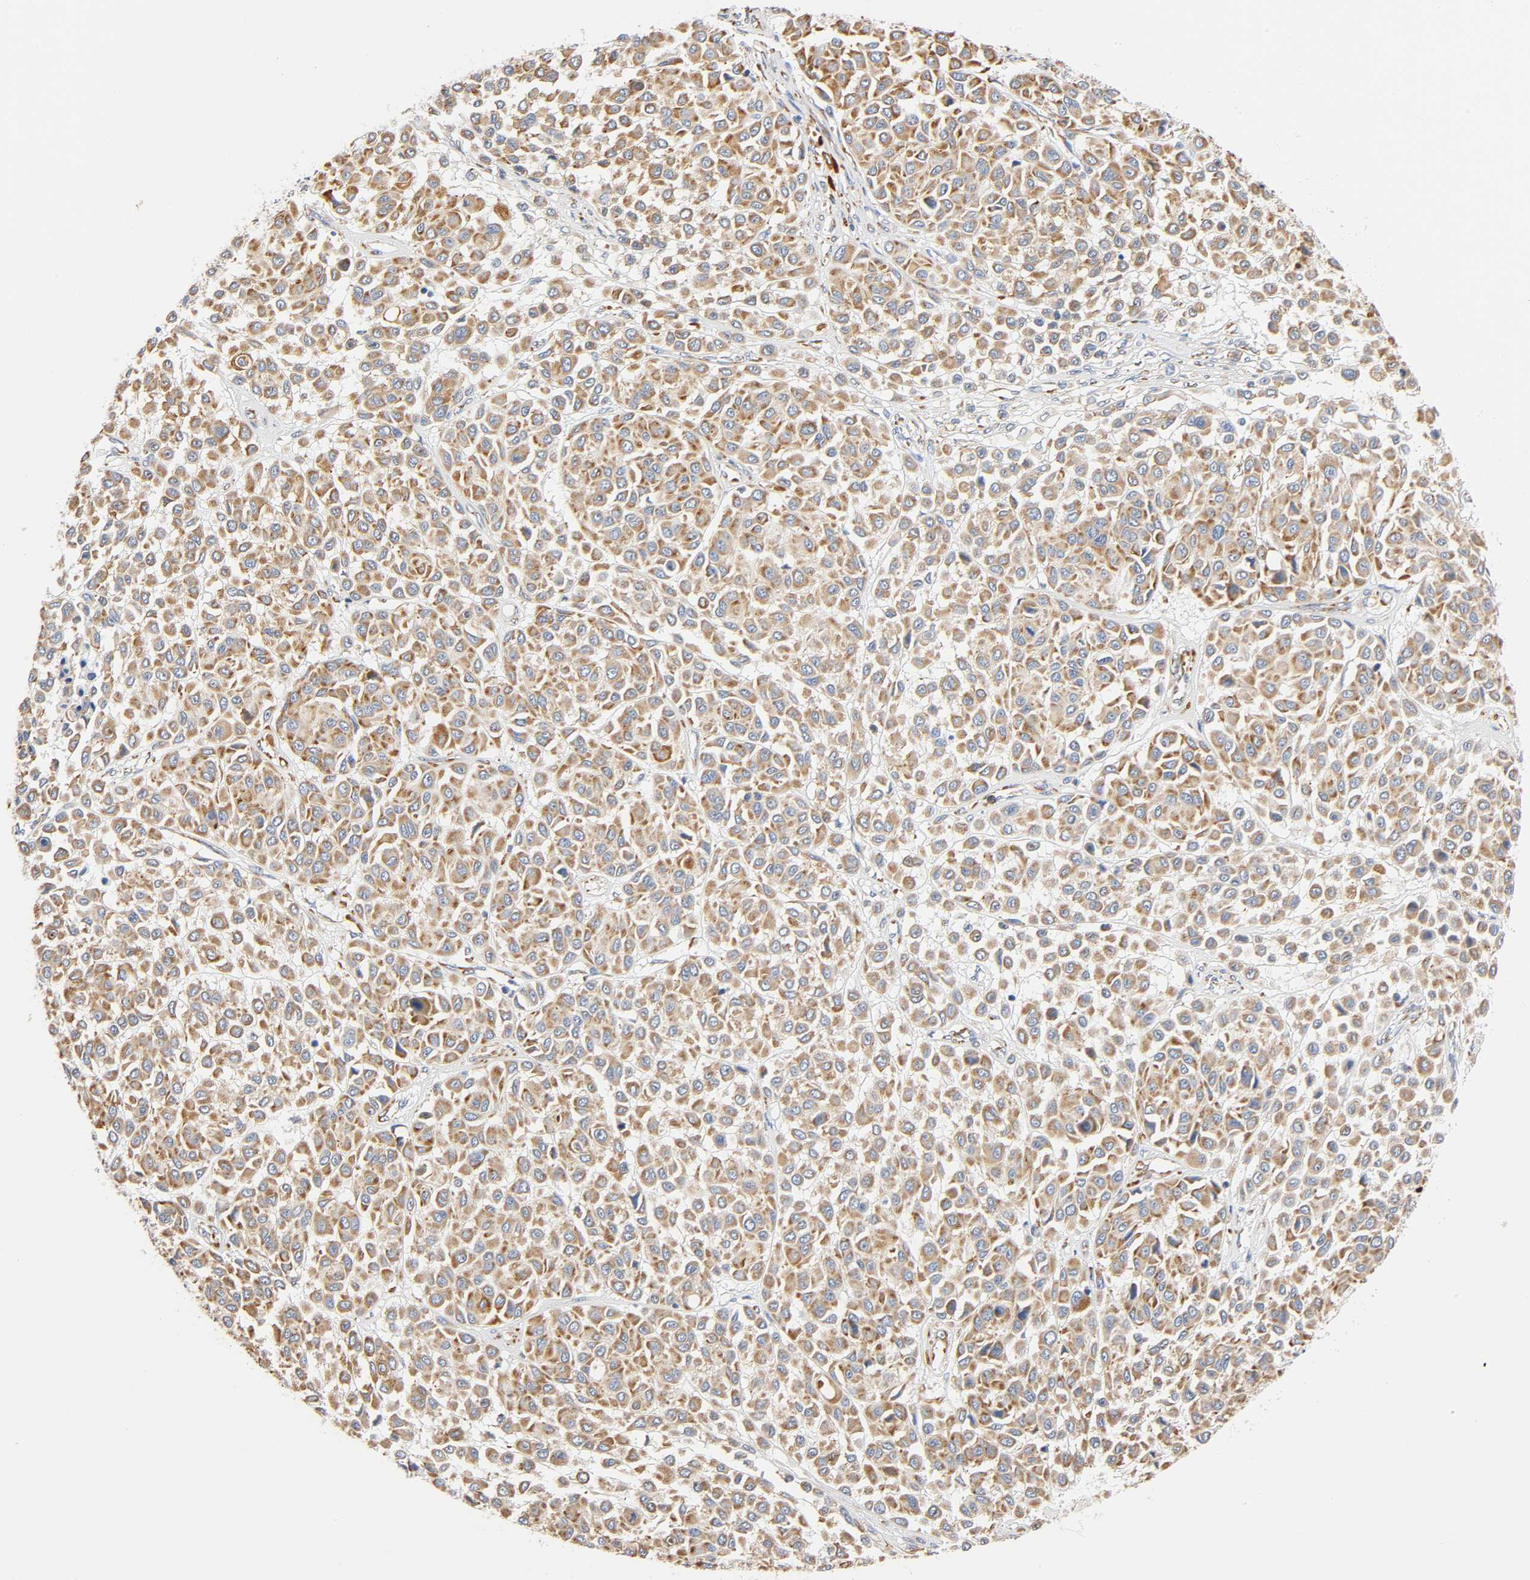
{"staining": {"intensity": "moderate", "quantity": ">75%", "location": "cytoplasmic/membranous"}, "tissue": "melanoma", "cell_type": "Tumor cells", "image_type": "cancer", "snomed": [{"axis": "morphology", "description": "Malignant melanoma, Metastatic site"}, {"axis": "topography", "description": "Soft tissue"}], "caption": "Immunohistochemistry of melanoma exhibits medium levels of moderate cytoplasmic/membranous staining in about >75% of tumor cells. The staining was performed using DAB (3,3'-diaminobenzidine), with brown indicating positive protein expression. Nuclei are stained blue with hematoxylin.", "gene": "UCKL1", "patient": {"sex": "male", "age": 41}}